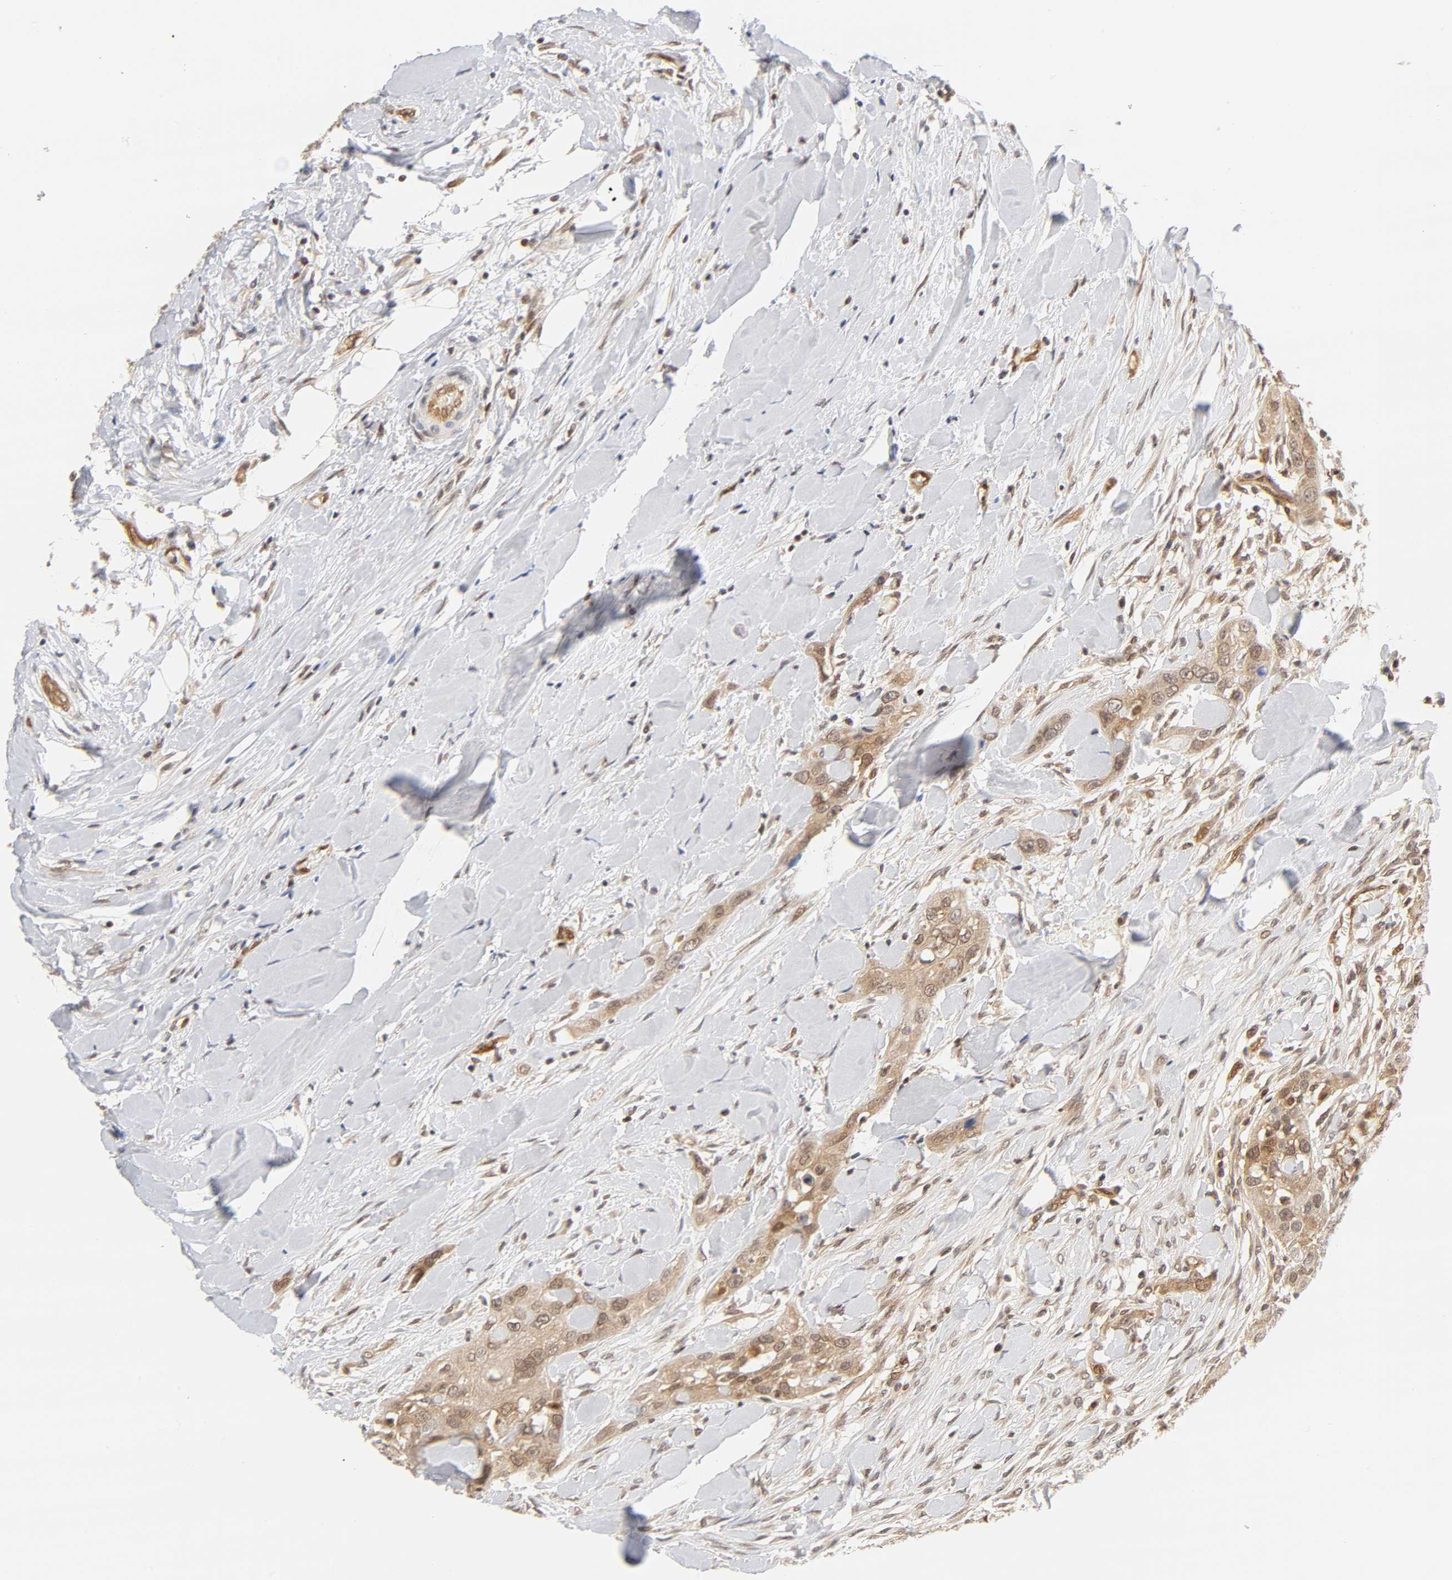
{"staining": {"intensity": "weak", "quantity": ">75%", "location": "cytoplasmic/membranous,nuclear"}, "tissue": "head and neck cancer", "cell_type": "Tumor cells", "image_type": "cancer", "snomed": [{"axis": "morphology", "description": "Neoplasm, malignant, NOS"}, {"axis": "topography", "description": "Salivary gland"}, {"axis": "topography", "description": "Head-Neck"}], "caption": "Malignant neoplasm (head and neck) tissue shows weak cytoplasmic/membranous and nuclear positivity in approximately >75% of tumor cells (DAB = brown stain, brightfield microscopy at high magnification).", "gene": "CDC37", "patient": {"sex": "male", "age": 43}}